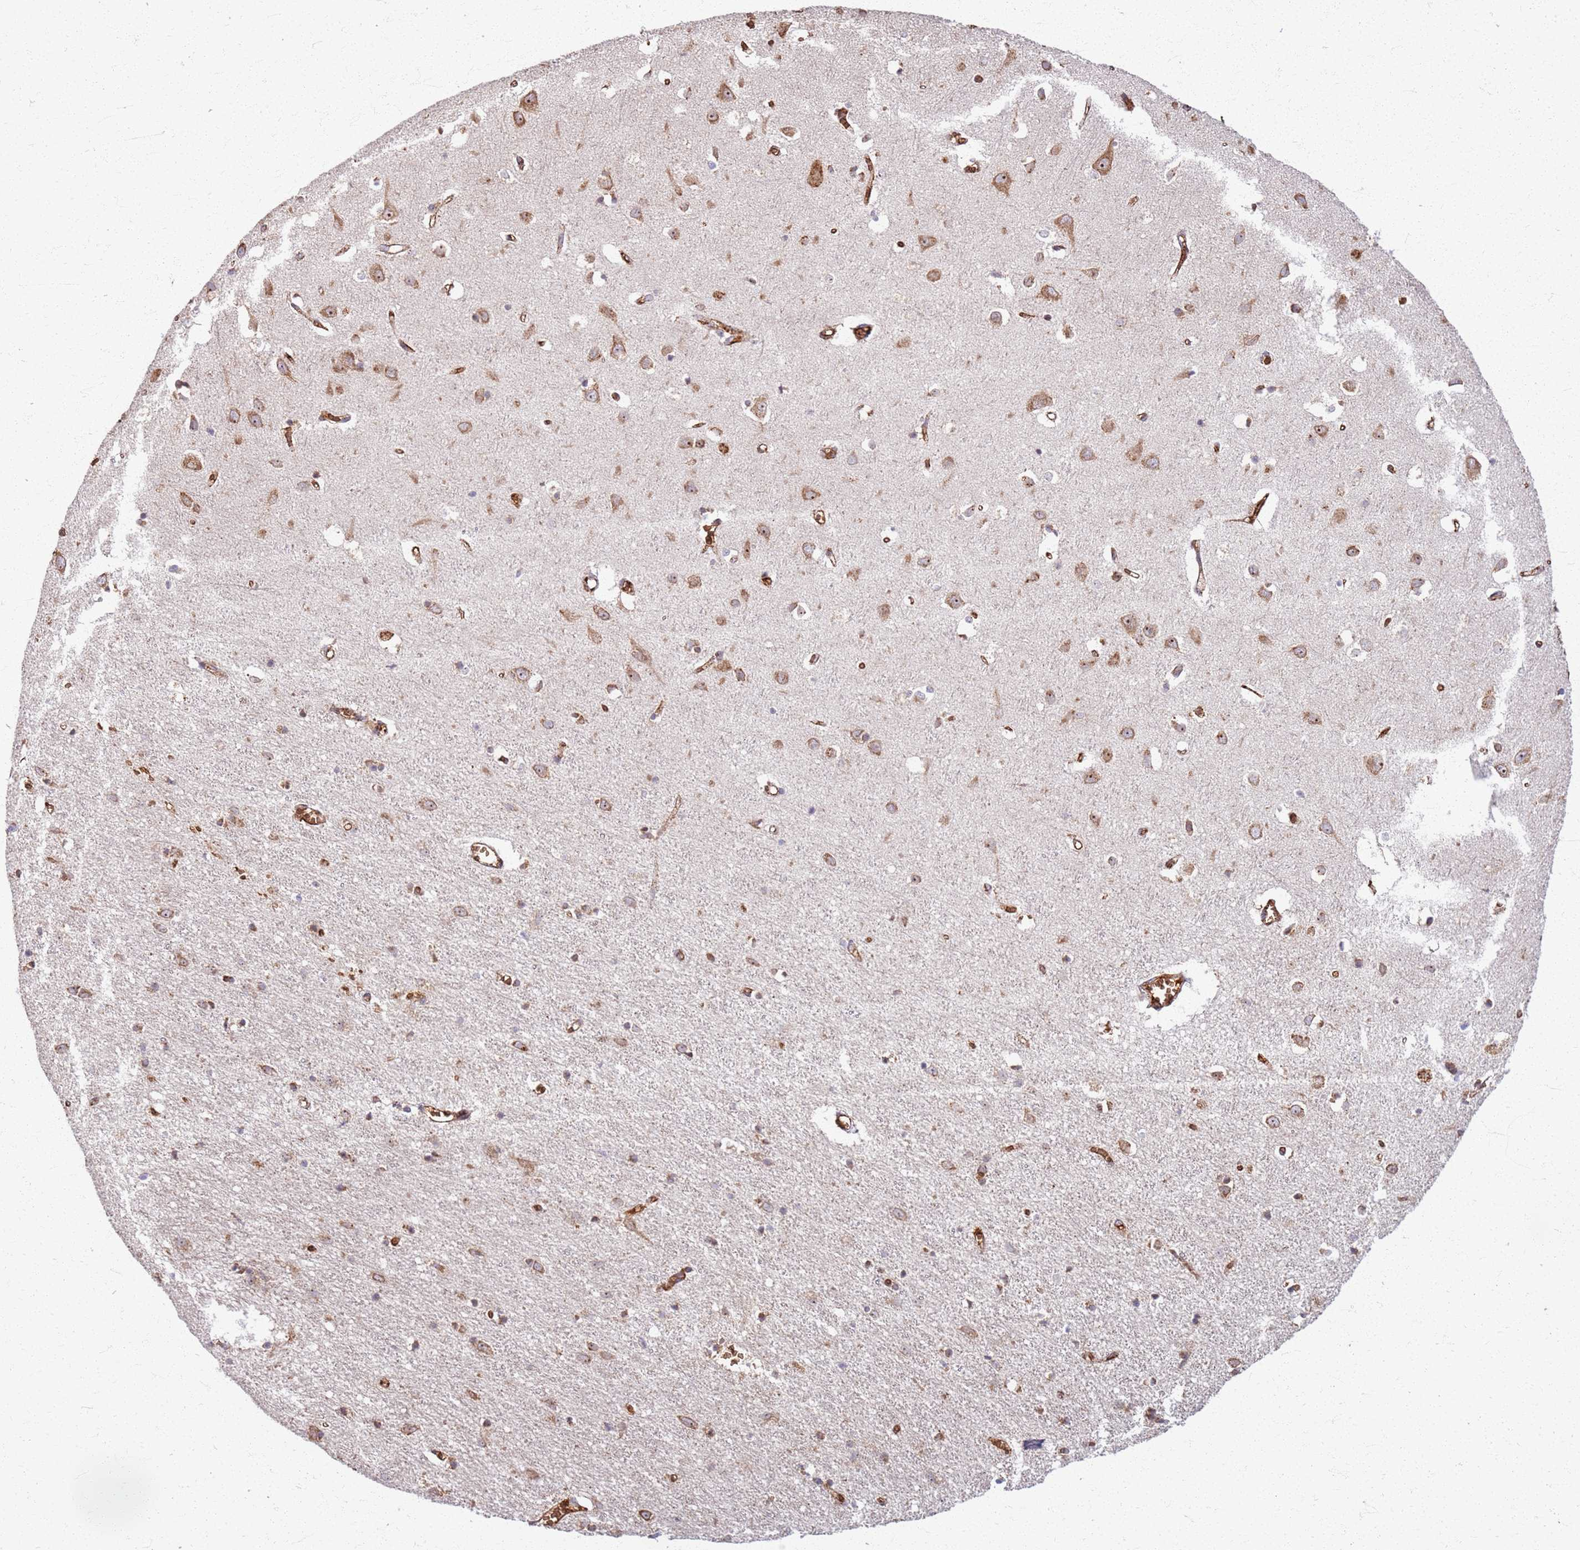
{"staining": {"intensity": "strong", "quantity": ">75%", "location": "cytoplasmic/membranous"}, "tissue": "cerebral cortex", "cell_type": "Endothelial cells", "image_type": "normal", "snomed": [{"axis": "morphology", "description": "Normal tissue, NOS"}, {"axis": "topography", "description": "Cerebral cortex"}], "caption": "Brown immunohistochemical staining in normal human cerebral cortex demonstrates strong cytoplasmic/membranous staining in about >75% of endothelial cells. The protein is shown in brown color, while the nuclei are stained blue.", "gene": "KRI1", "patient": {"sex": "female", "age": 64}}